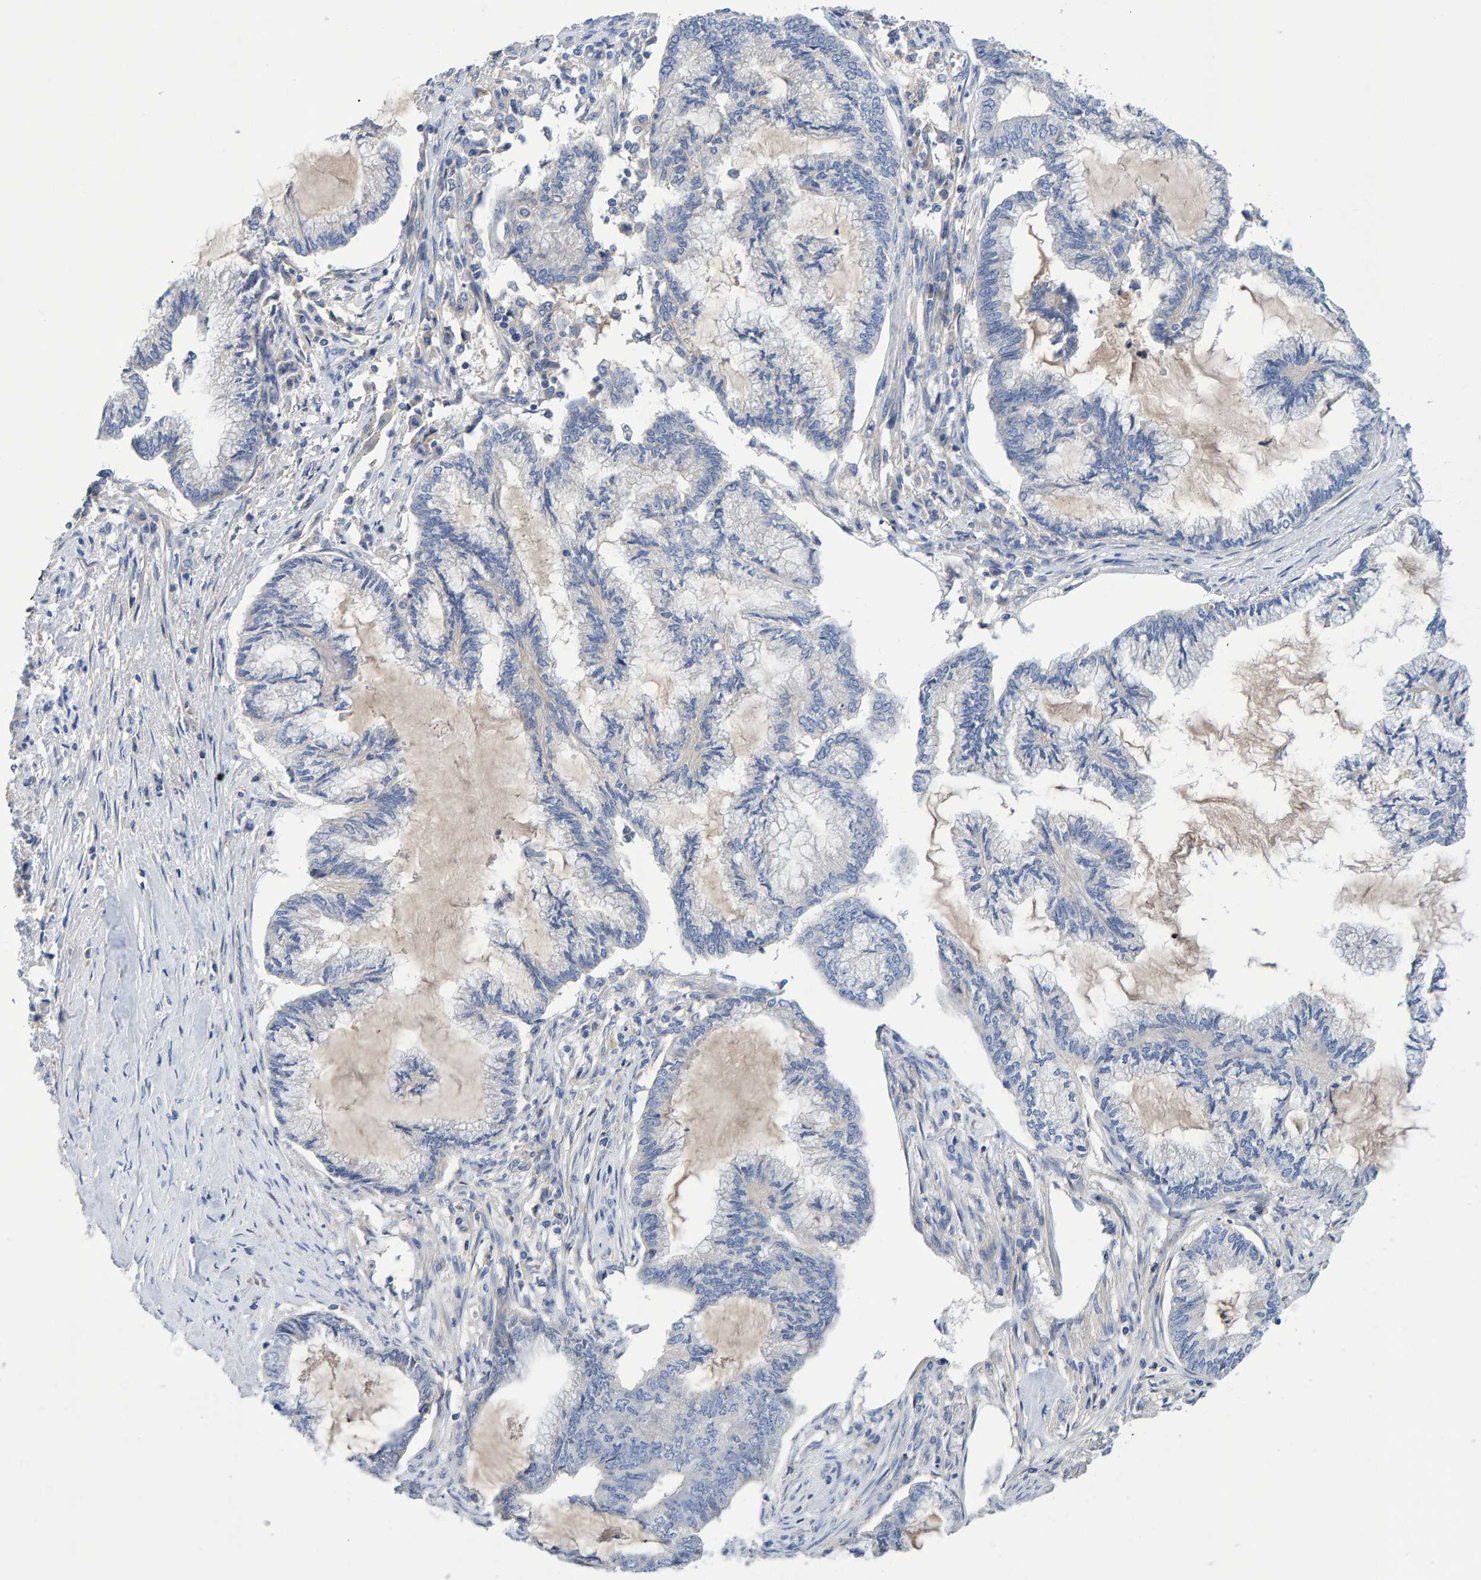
{"staining": {"intensity": "negative", "quantity": "none", "location": "none"}, "tissue": "endometrial cancer", "cell_type": "Tumor cells", "image_type": "cancer", "snomed": [{"axis": "morphology", "description": "Adenocarcinoma, NOS"}, {"axis": "topography", "description": "Endometrium"}], "caption": "IHC image of human endometrial adenocarcinoma stained for a protein (brown), which displays no staining in tumor cells.", "gene": "EFR3A", "patient": {"sex": "female", "age": 86}}